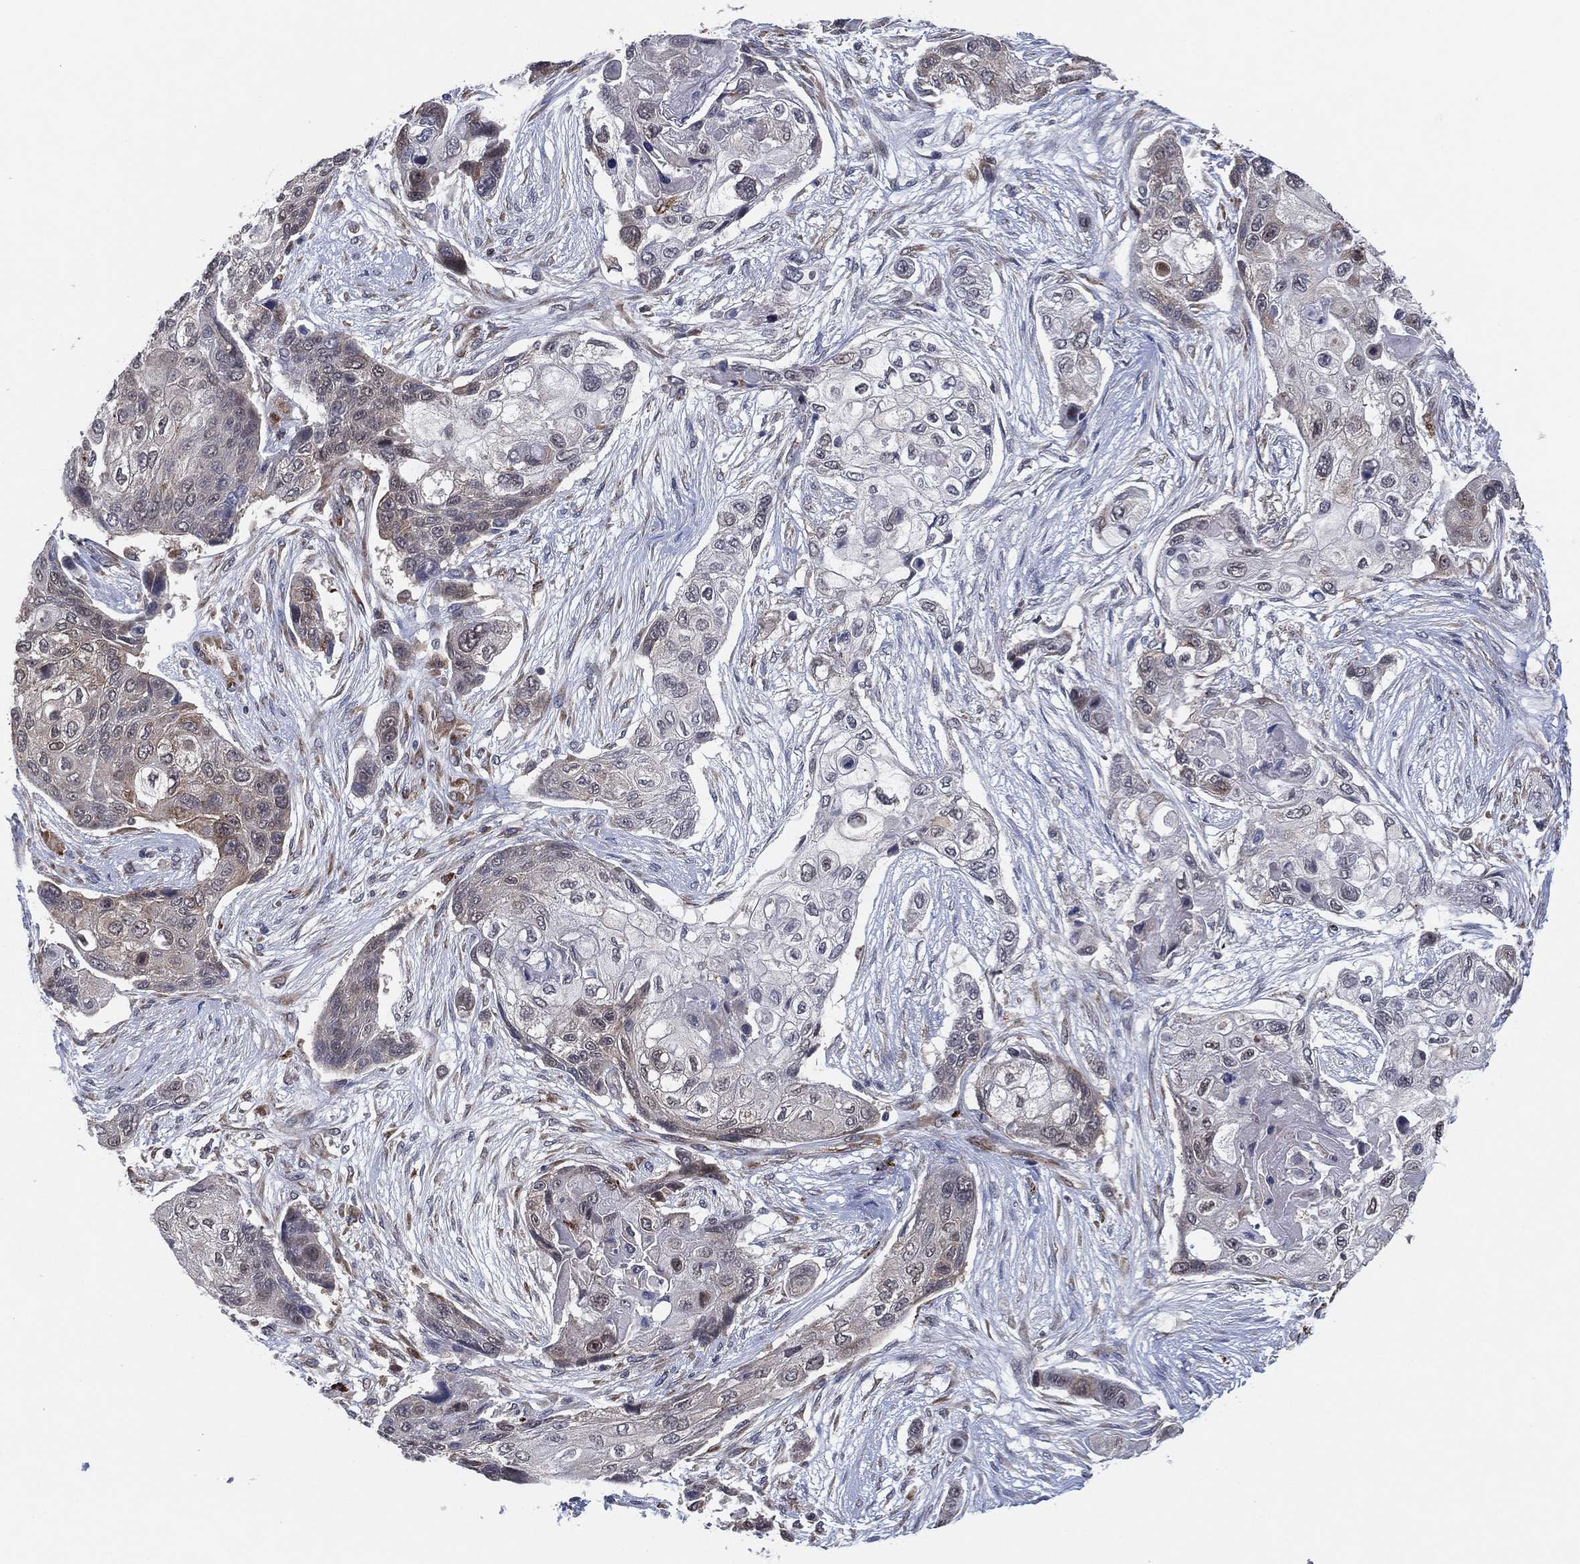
{"staining": {"intensity": "negative", "quantity": "none", "location": "none"}, "tissue": "lung cancer", "cell_type": "Tumor cells", "image_type": "cancer", "snomed": [{"axis": "morphology", "description": "Squamous cell carcinoma, NOS"}, {"axis": "topography", "description": "Lung"}], "caption": "Tumor cells show no significant staining in lung squamous cell carcinoma.", "gene": "FAM104A", "patient": {"sex": "male", "age": 69}}